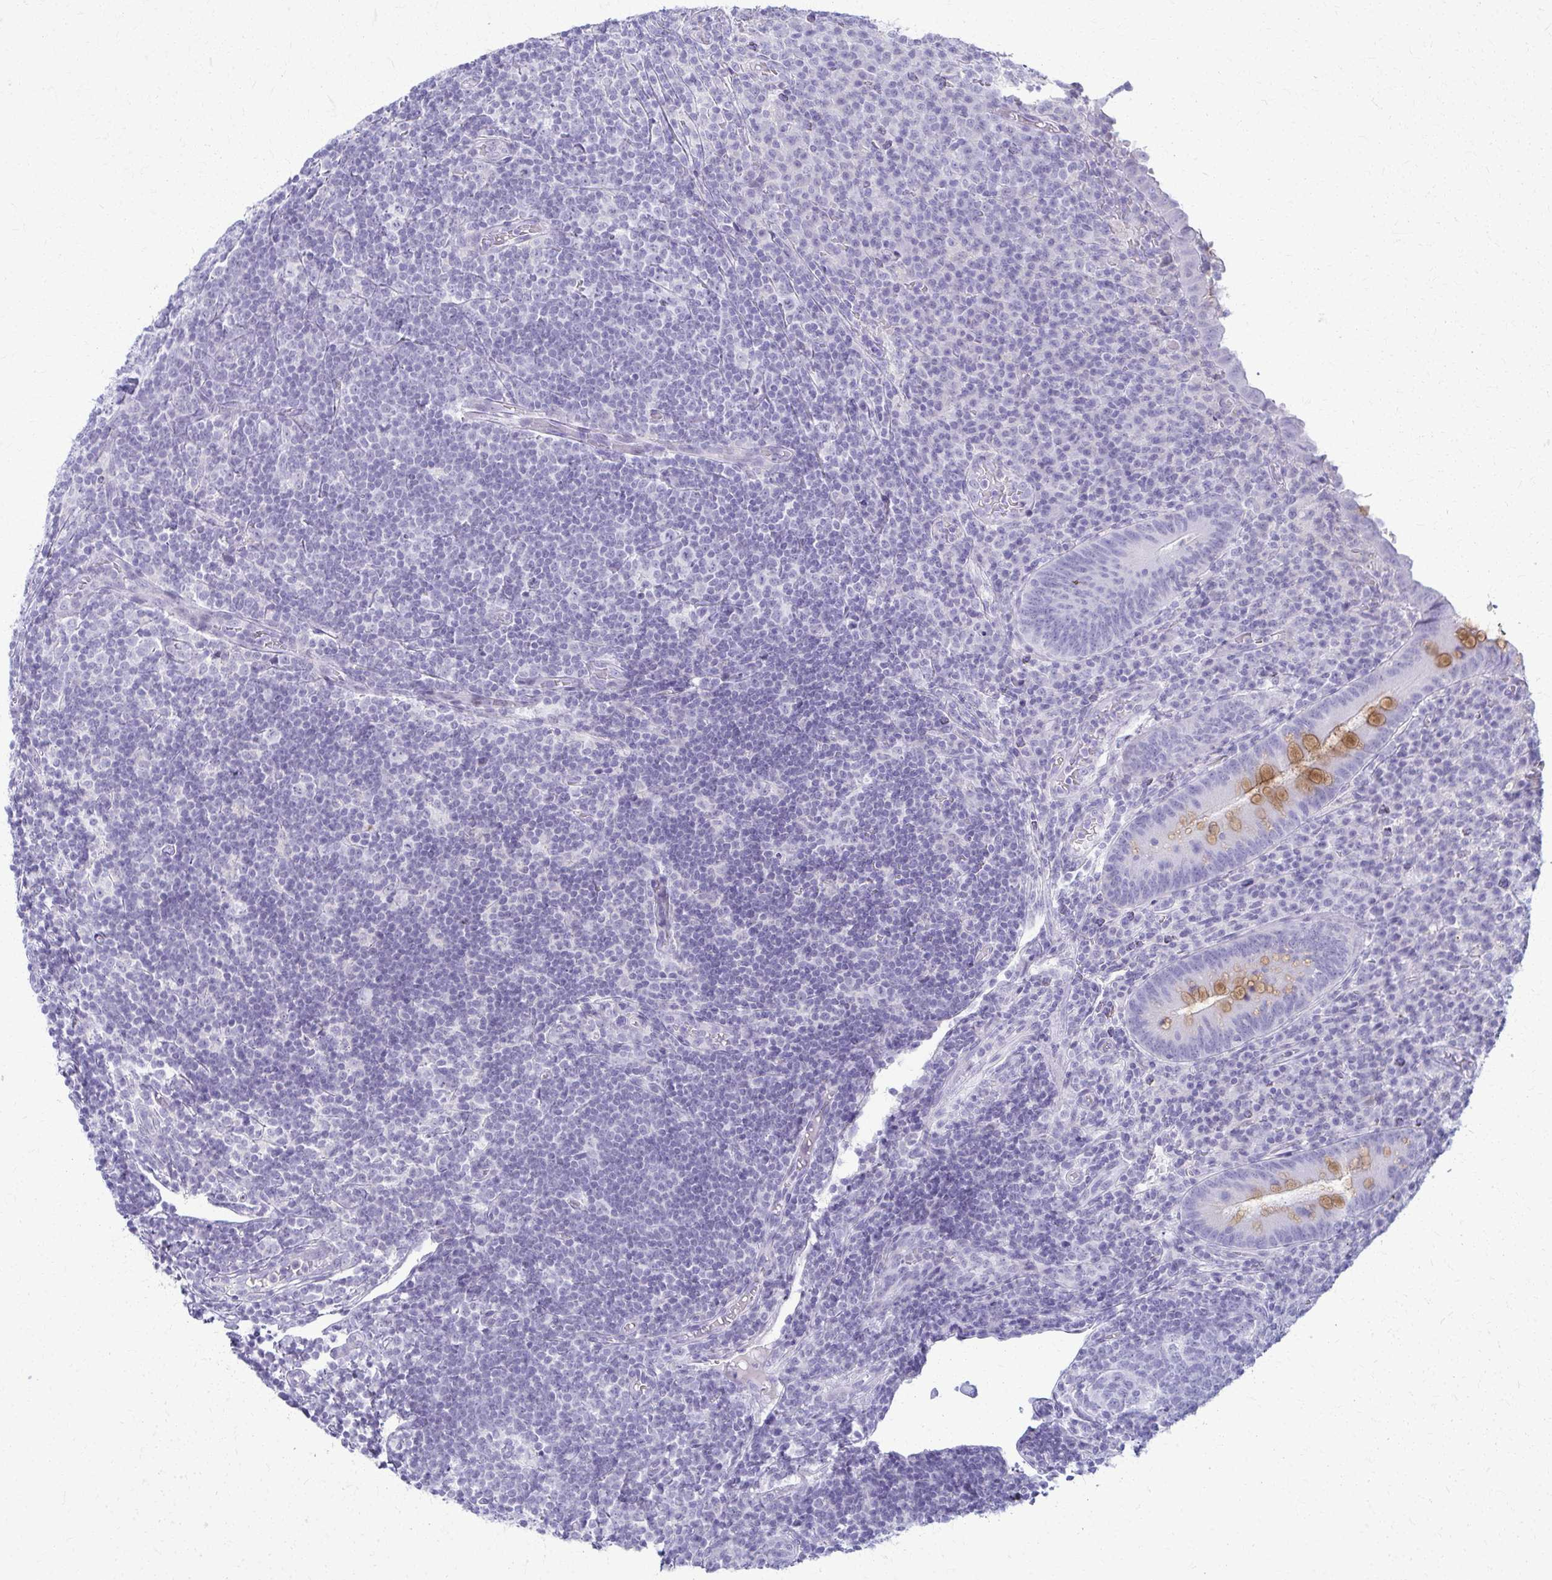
{"staining": {"intensity": "moderate", "quantity": "25%-75%", "location": "cytoplasmic/membranous"}, "tissue": "appendix", "cell_type": "Glandular cells", "image_type": "normal", "snomed": [{"axis": "morphology", "description": "Normal tissue, NOS"}, {"axis": "topography", "description": "Appendix"}], "caption": "Appendix stained for a protein (brown) reveals moderate cytoplasmic/membranous positive expression in about 25%-75% of glandular cells.", "gene": "ACSM2A", "patient": {"sex": "male", "age": 18}}